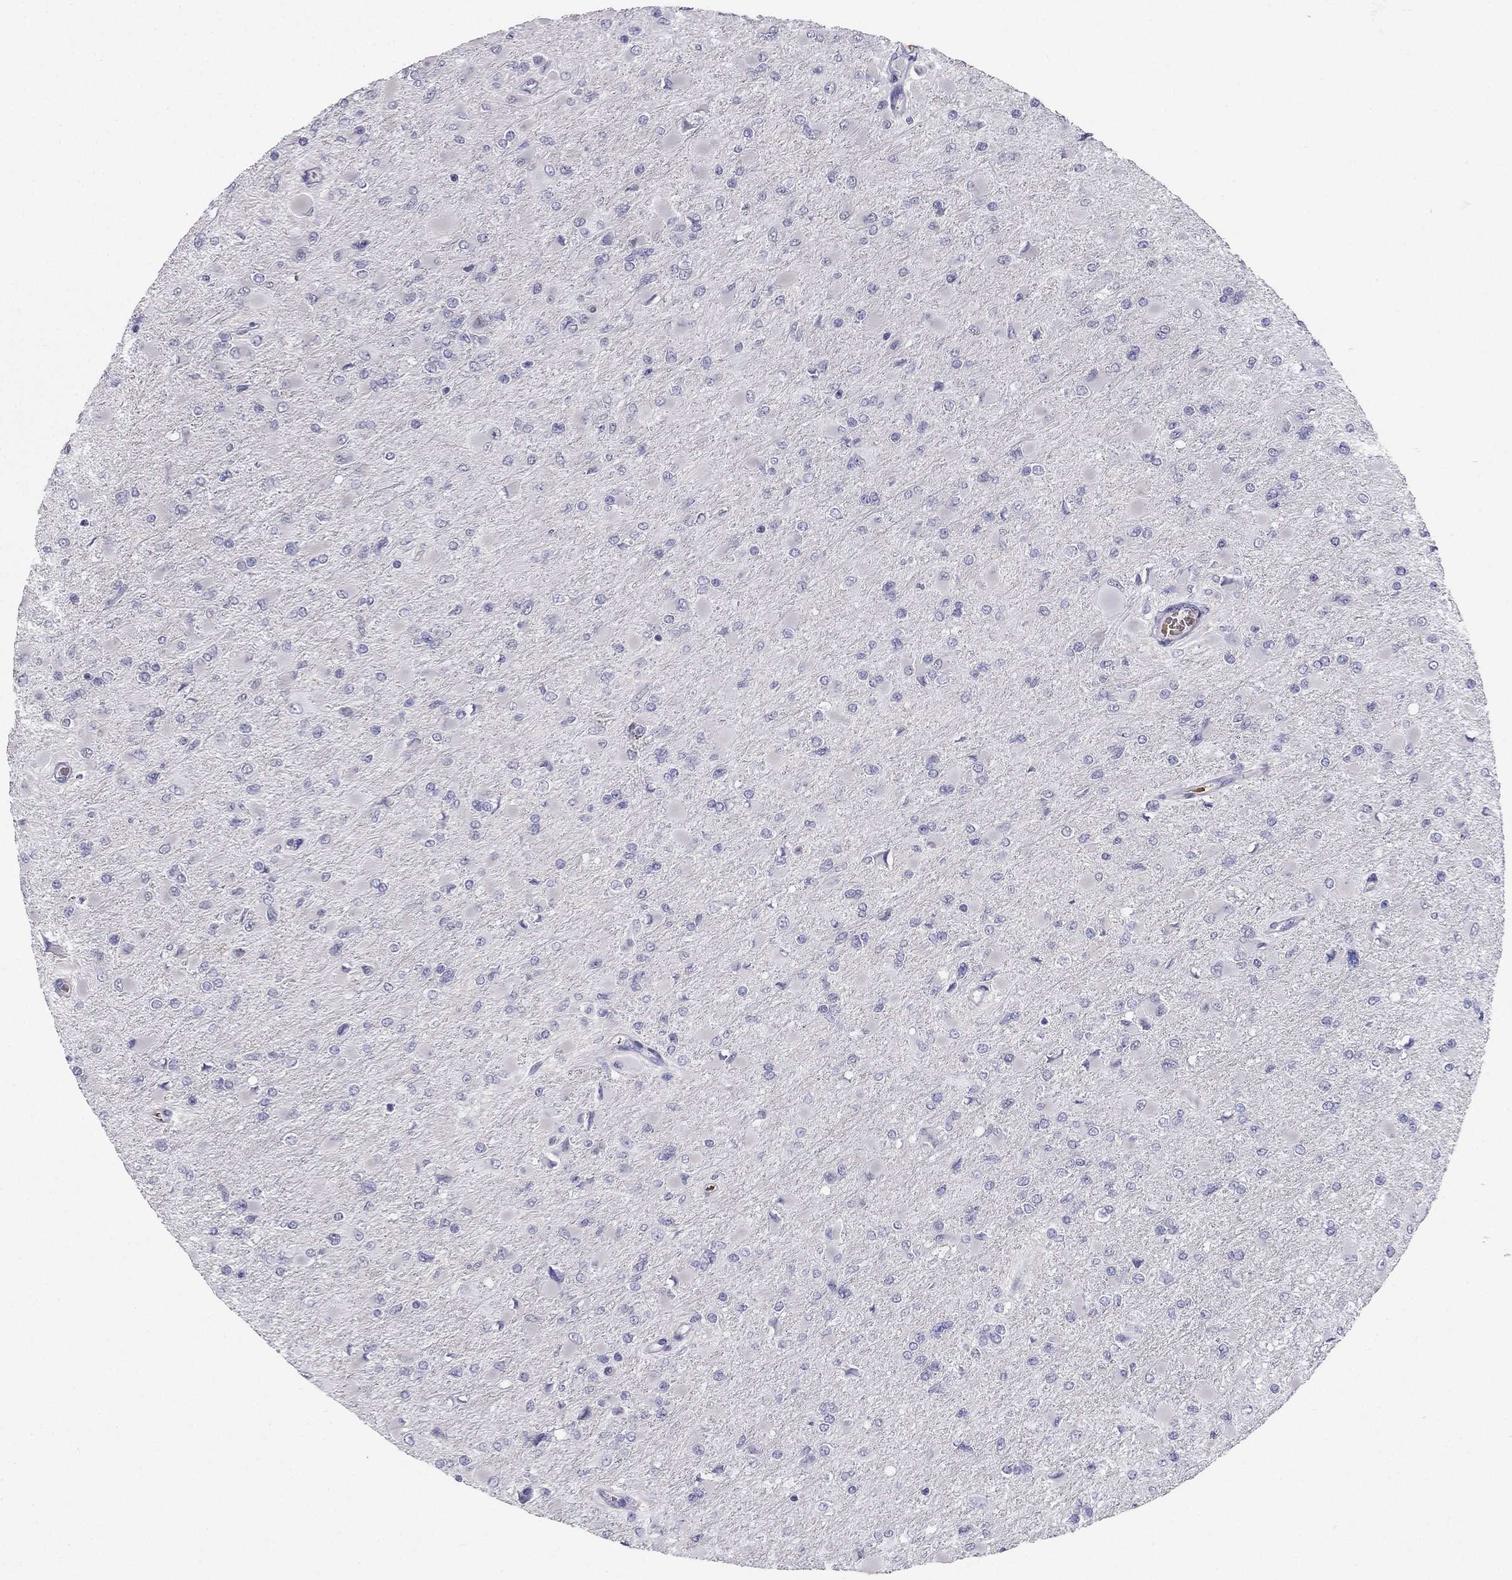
{"staining": {"intensity": "negative", "quantity": "none", "location": "none"}, "tissue": "glioma", "cell_type": "Tumor cells", "image_type": "cancer", "snomed": [{"axis": "morphology", "description": "Glioma, malignant, High grade"}, {"axis": "topography", "description": "Cerebral cortex"}], "caption": "Immunohistochemical staining of human glioma exhibits no significant staining in tumor cells. The staining is performed using DAB brown chromogen with nuclei counter-stained in using hematoxylin.", "gene": "RSPH14", "patient": {"sex": "female", "age": 36}}